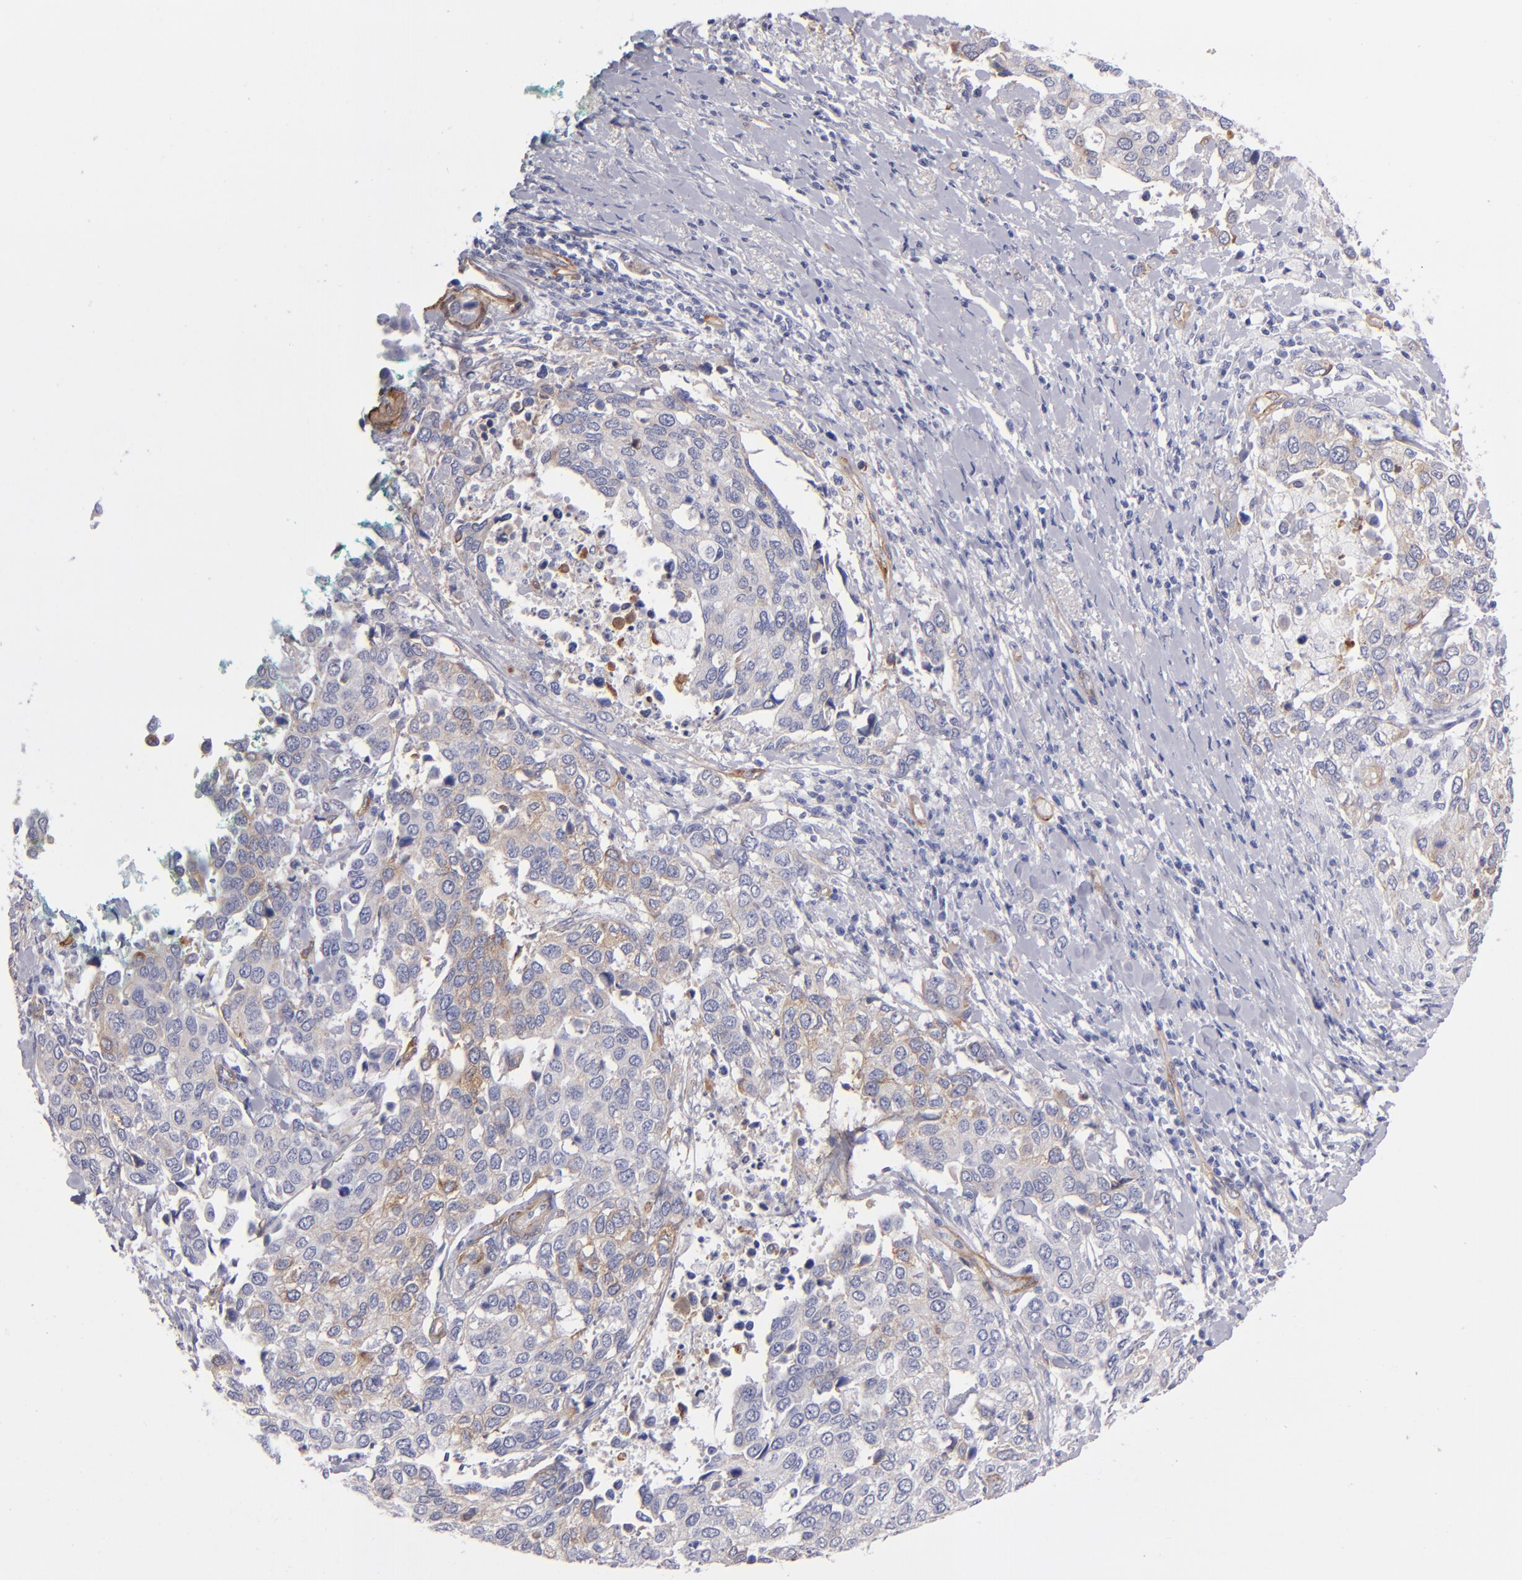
{"staining": {"intensity": "weak", "quantity": ">75%", "location": "cytoplasmic/membranous"}, "tissue": "cervical cancer", "cell_type": "Tumor cells", "image_type": "cancer", "snomed": [{"axis": "morphology", "description": "Squamous cell carcinoma, NOS"}, {"axis": "topography", "description": "Cervix"}], "caption": "An IHC photomicrograph of neoplastic tissue is shown. Protein staining in brown shows weak cytoplasmic/membranous positivity in squamous cell carcinoma (cervical) within tumor cells.", "gene": "LAMC1", "patient": {"sex": "female", "age": 54}}